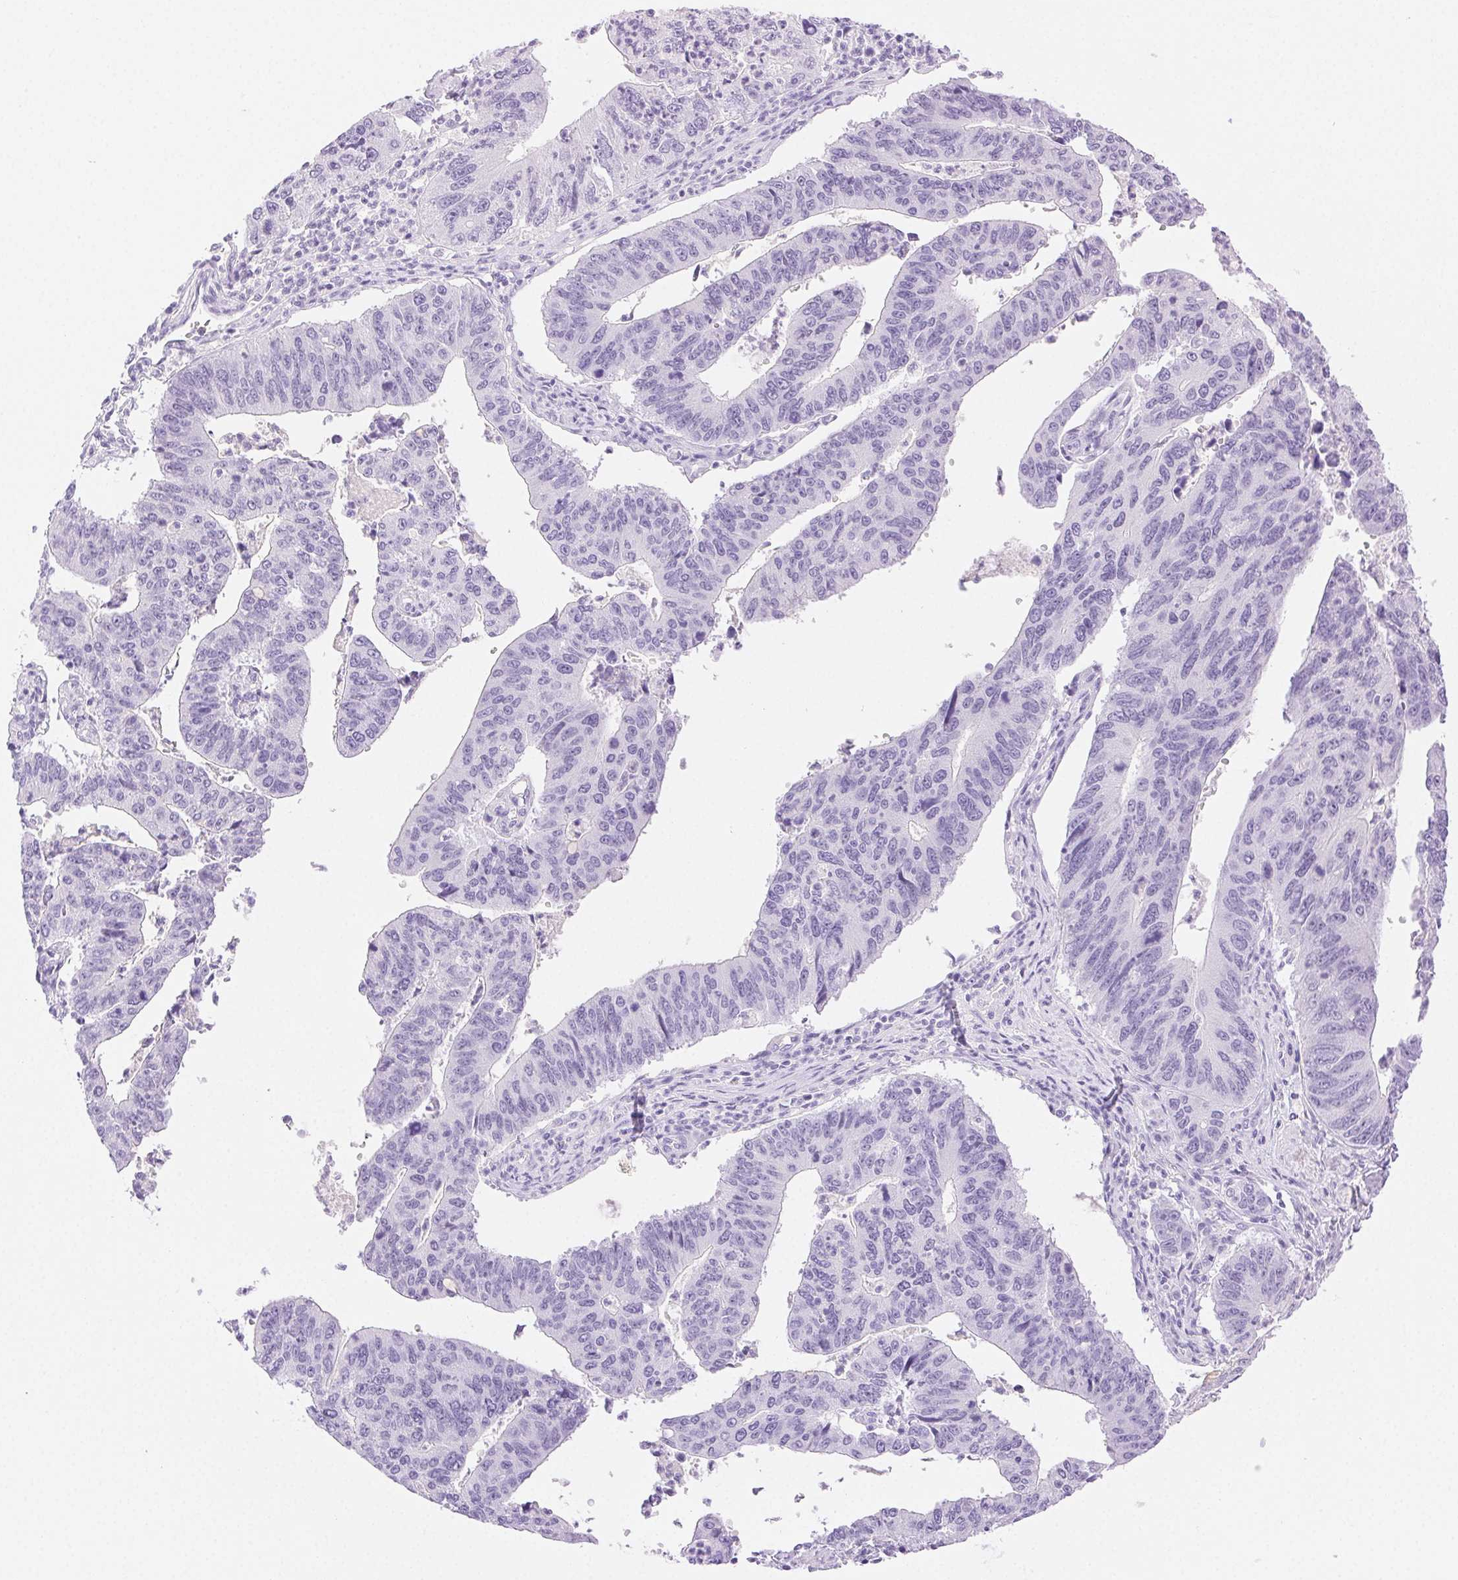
{"staining": {"intensity": "negative", "quantity": "none", "location": "none"}, "tissue": "stomach cancer", "cell_type": "Tumor cells", "image_type": "cancer", "snomed": [{"axis": "morphology", "description": "Adenocarcinoma, NOS"}, {"axis": "topography", "description": "Stomach"}], "caption": "This micrograph is of adenocarcinoma (stomach) stained with immunohistochemistry (IHC) to label a protein in brown with the nuclei are counter-stained blue. There is no staining in tumor cells. (Immunohistochemistry (ihc), brightfield microscopy, high magnification).", "gene": "SPACA4", "patient": {"sex": "male", "age": 59}}